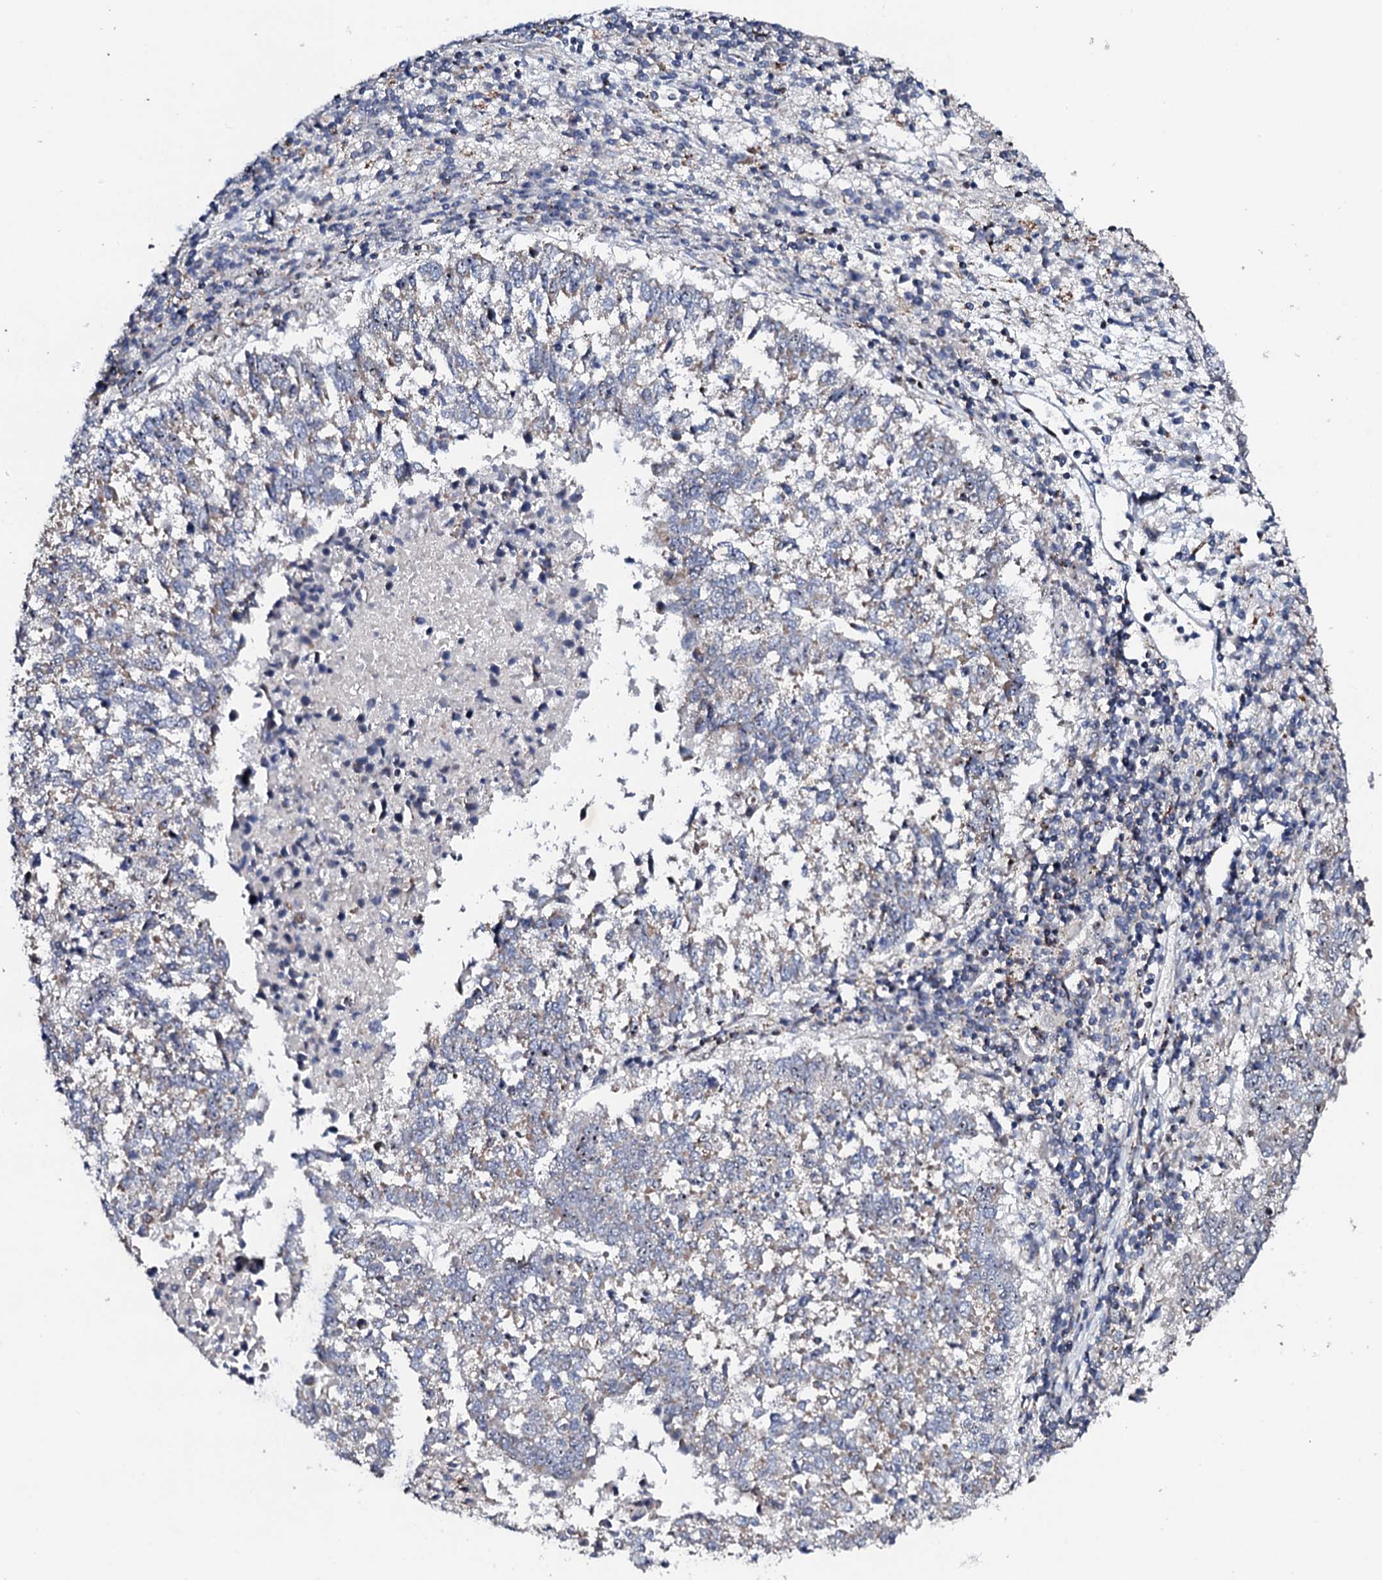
{"staining": {"intensity": "negative", "quantity": "none", "location": "none"}, "tissue": "lung cancer", "cell_type": "Tumor cells", "image_type": "cancer", "snomed": [{"axis": "morphology", "description": "Squamous cell carcinoma, NOS"}, {"axis": "topography", "description": "Lung"}], "caption": "Tumor cells are negative for protein expression in human lung cancer.", "gene": "GTPBP4", "patient": {"sex": "male", "age": 73}}